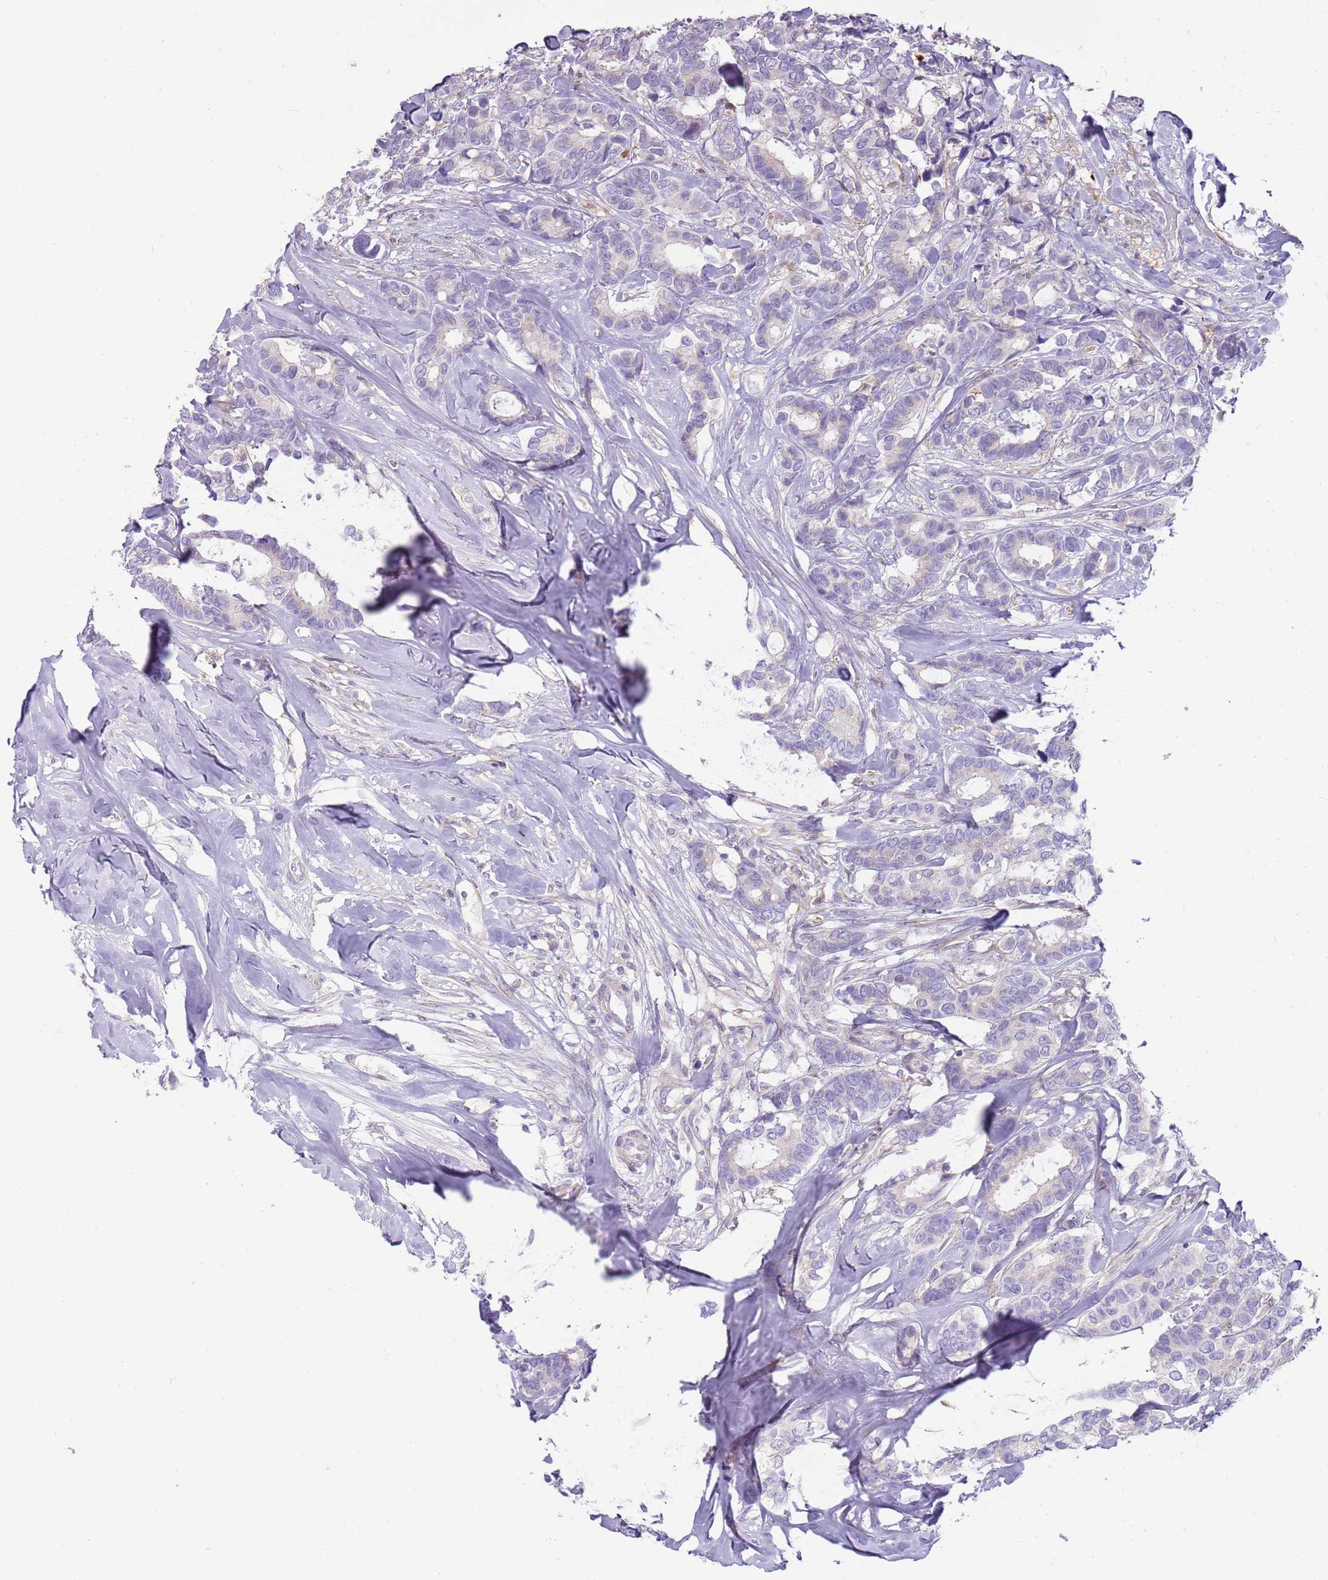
{"staining": {"intensity": "negative", "quantity": "none", "location": "none"}, "tissue": "breast cancer", "cell_type": "Tumor cells", "image_type": "cancer", "snomed": [{"axis": "morphology", "description": "Duct carcinoma"}, {"axis": "topography", "description": "Breast"}], "caption": "This is a photomicrograph of immunohistochemistry staining of intraductal carcinoma (breast), which shows no staining in tumor cells.", "gene": "DIPK1C", "patient": {"sex": "female", "age": 87}}